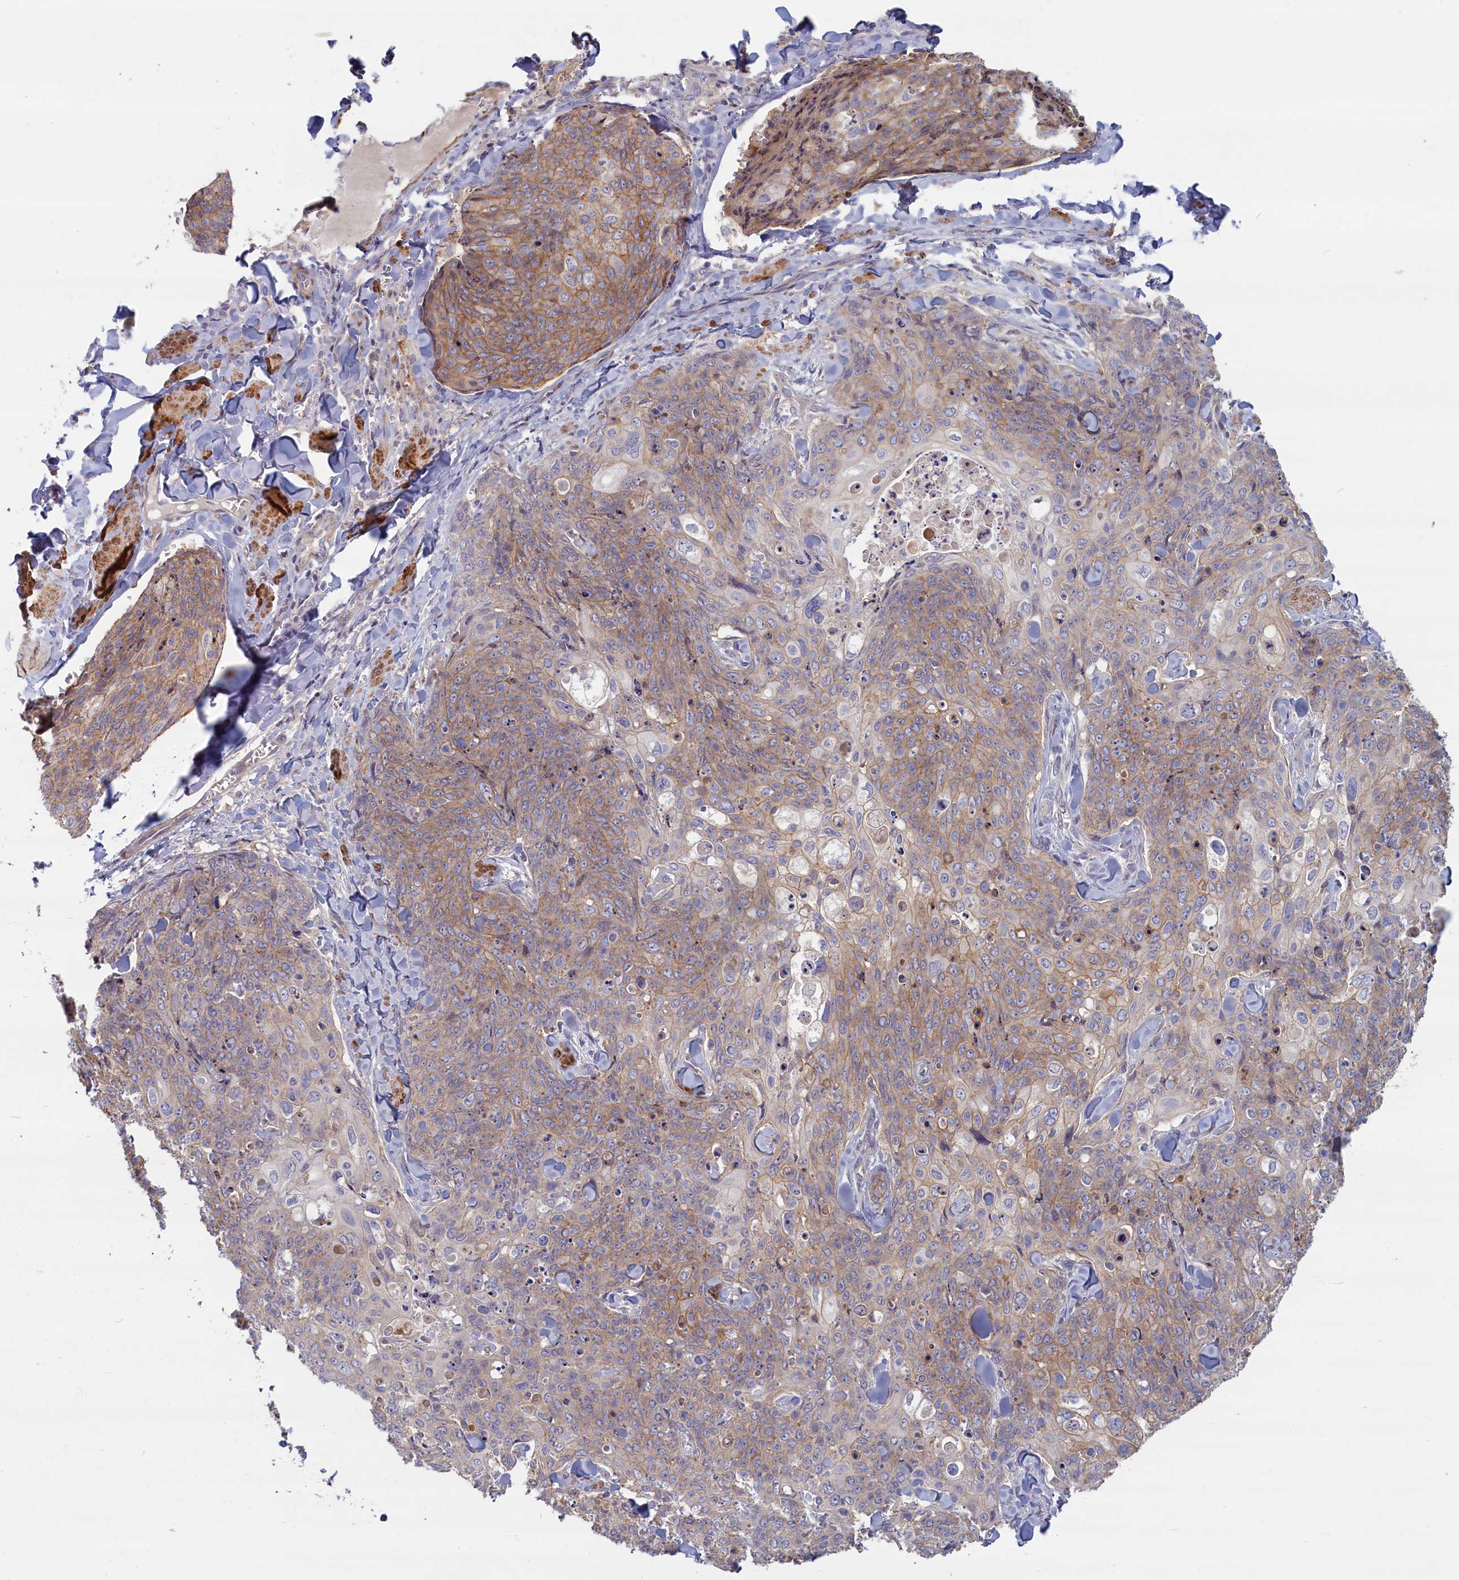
{"staining": {"intensity": "moderate", "quantity": "25%-75%", "location": "cytoplasmic/membranous"}, "tissue": "skin cancer", "cell_type": "Tumor cells", "image_type": "cancer", "snomed": [{"axis": "morphology", "description": "Squamous cell carcinoma, NOS"}, {"axis": "topography", "description": "Skin"}, {"axis": "topography", "description": "Vulva"}], "caption": "IHC (DAB (3,3'-diaminobenzidine)) staining of human skin cancer (squamous cell carcinoma) displays moderate cytoplasmic/membranous protein staining in about 25%-75% of tumor cells. (Stains: DAB in brown, nuclei in blue, Microscopy: brightfield microscopy at high magnification).", "gene": "TRPM4", "patient": {"sex": "female", "age": 85}}